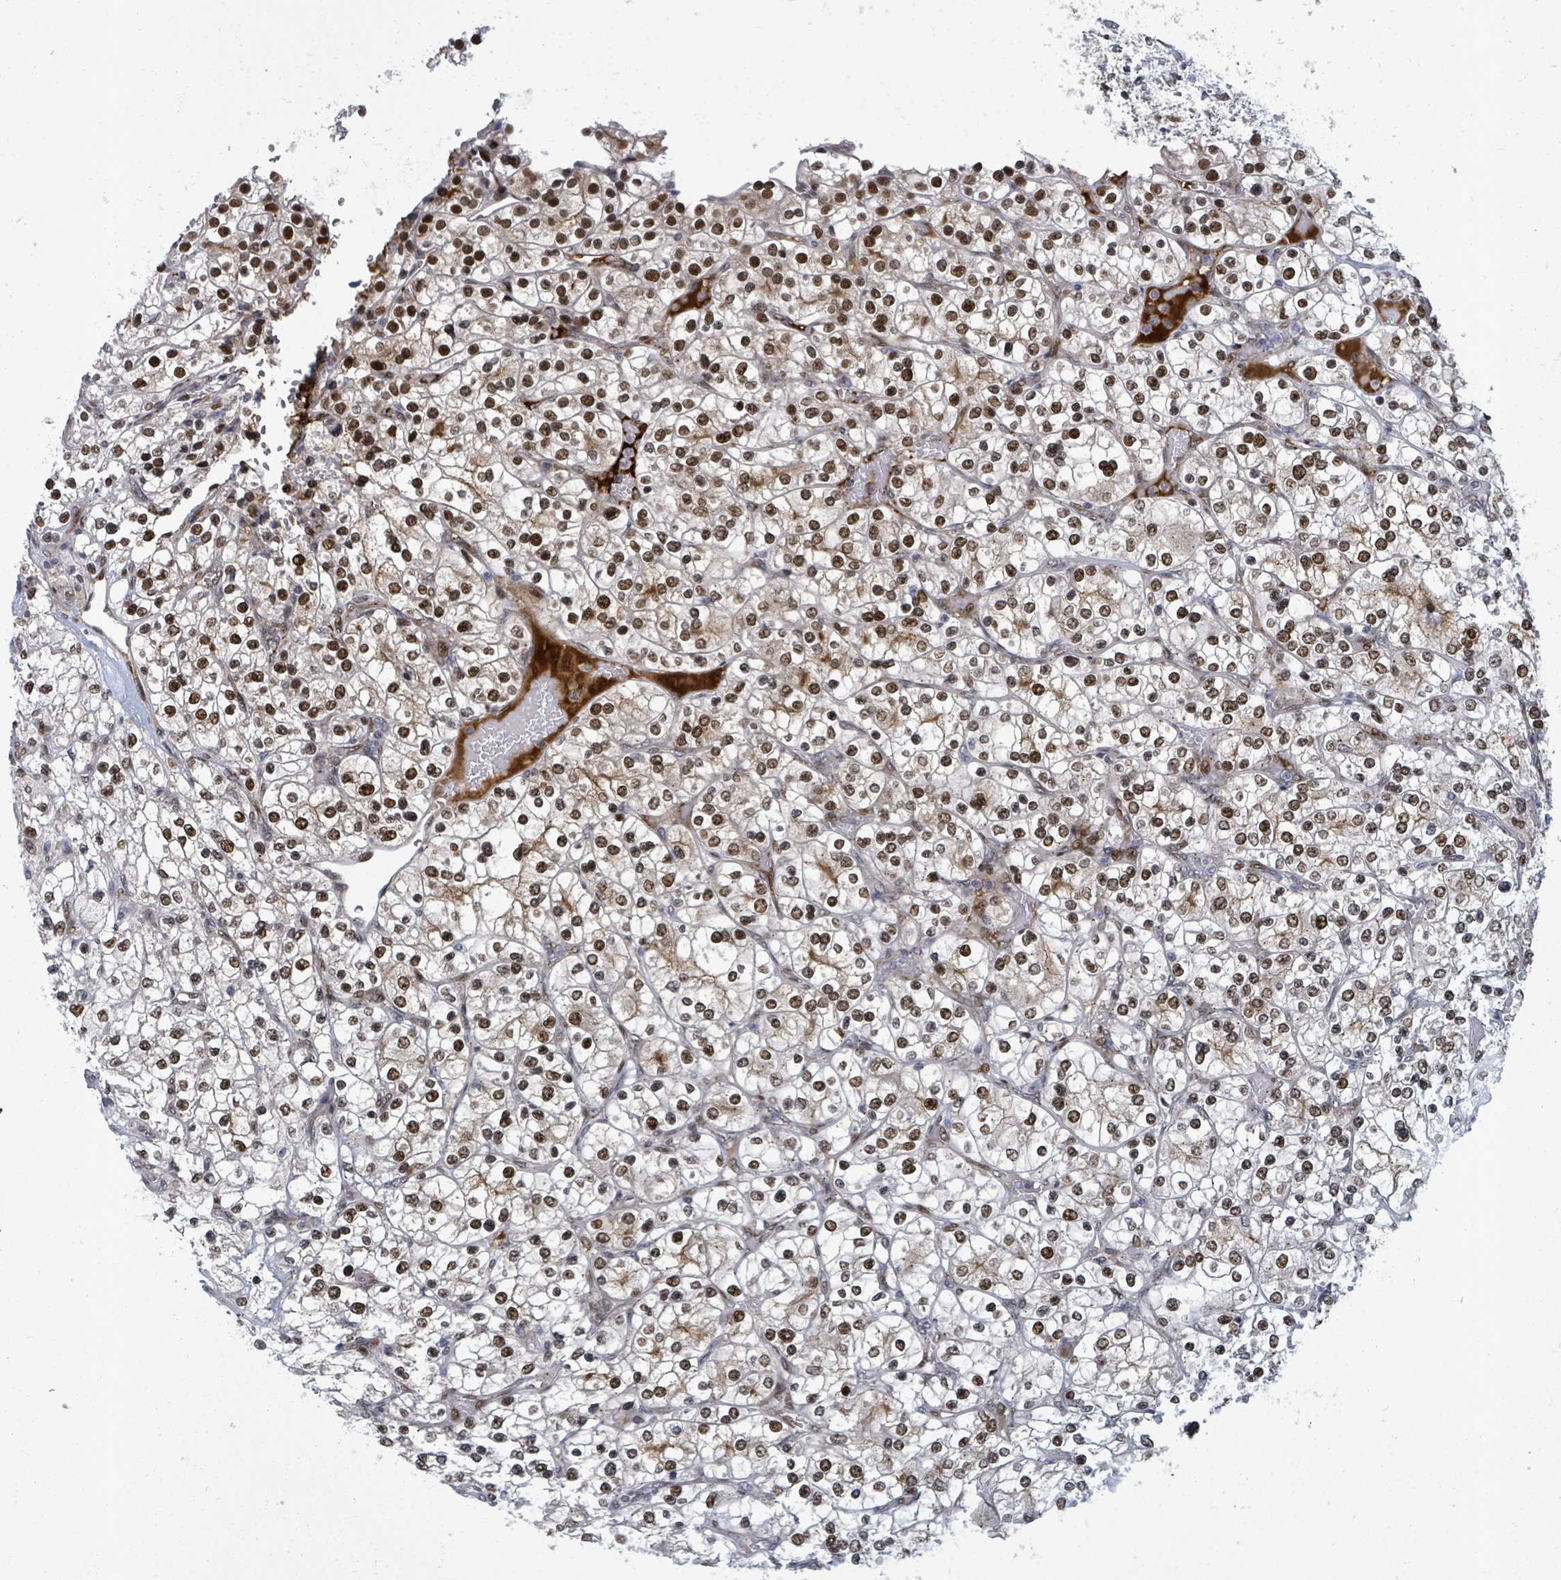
{"staining": {"intensity": "moderate", "quantity": ">75%", "location": "nuclear"}, "tissue": "renal cancer", "cell_type": "Tumor cells", "image_type": "cancer", "snomed": [{"axis": "morphology", "description": "Adenocarcinoma, NOS"}, {"axis": "topography", "description": "Kidney"}], "caption": "A brown stain labels moderate nuclear expression of a protein in renal cancer (adenocarcinoma) tumor cells. (DAB (3,3'-diaminobenzidine) IHC with brightfield microscopy, high magnification).", "gene": "TUSC1", "patient": {"sex": "male", "age": 80}}